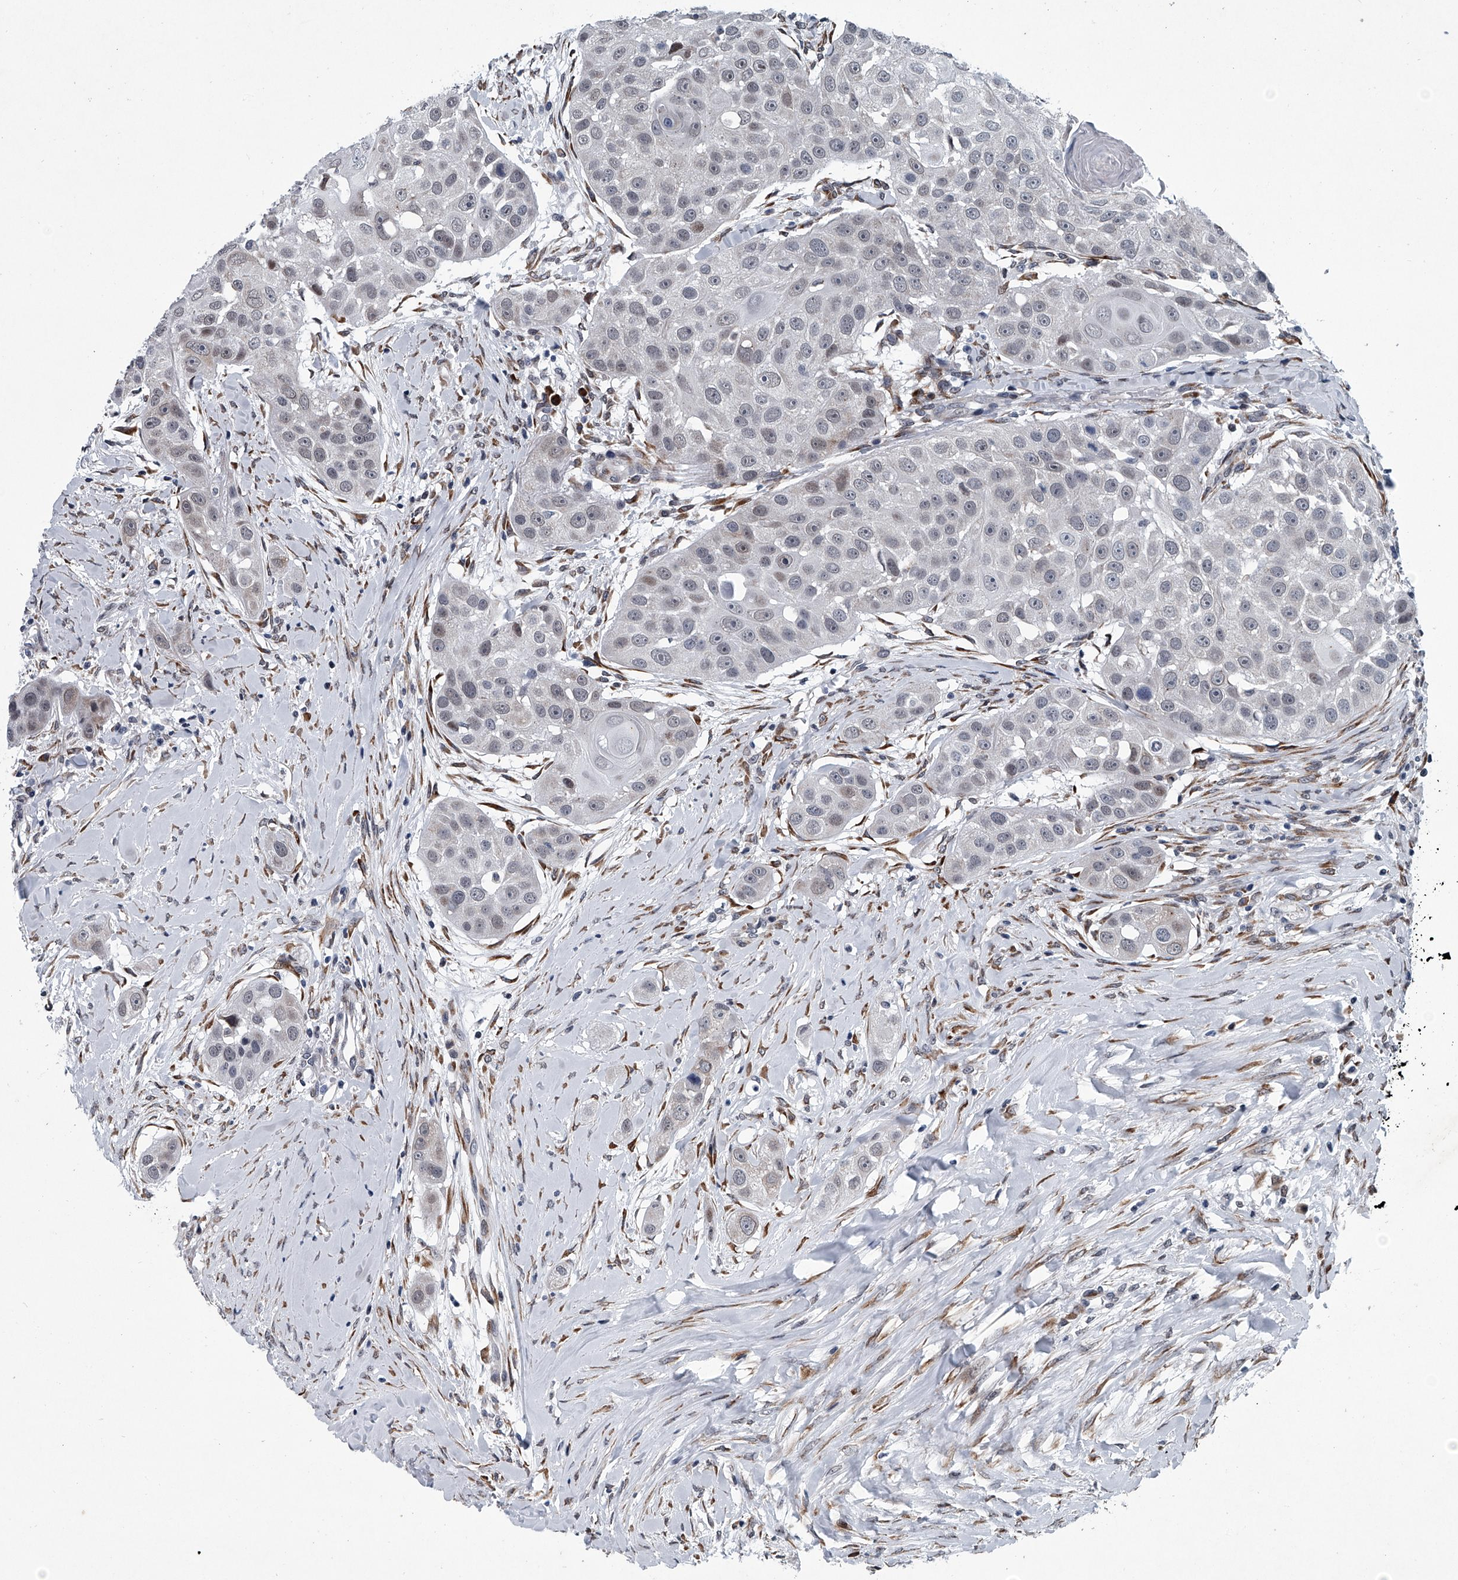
{"staining": {"intensity": "negative", "quantity": "none", "location": "none"}, "tissue": "head and neck cancer", "cell_type": "Tumor cells", "image_type": "cancer", "snomed": [{"axis": "morphology", "description": "Normal tissue, NOS"}, {"axis": "morphology", "description": "Squamous cell carcinoma, NOS"}, {"axis": "topography", "description": "Skeletal muscle"}, {"axis": "topography", "description": "Head-Neck"}], "caption": "An immunohistochemistry (IHC) micrograph of squamous cell carcinoma (head and neck) is shown. There is no staining in tumor cells of squamous cell carcinoma (head and neck). The staining is performed using DAB brown chromogen with nuclei counter-stained in using hematoxylin.", "gene": "PPP2R5D", "patient": {"sex": "male", "age": 51}}